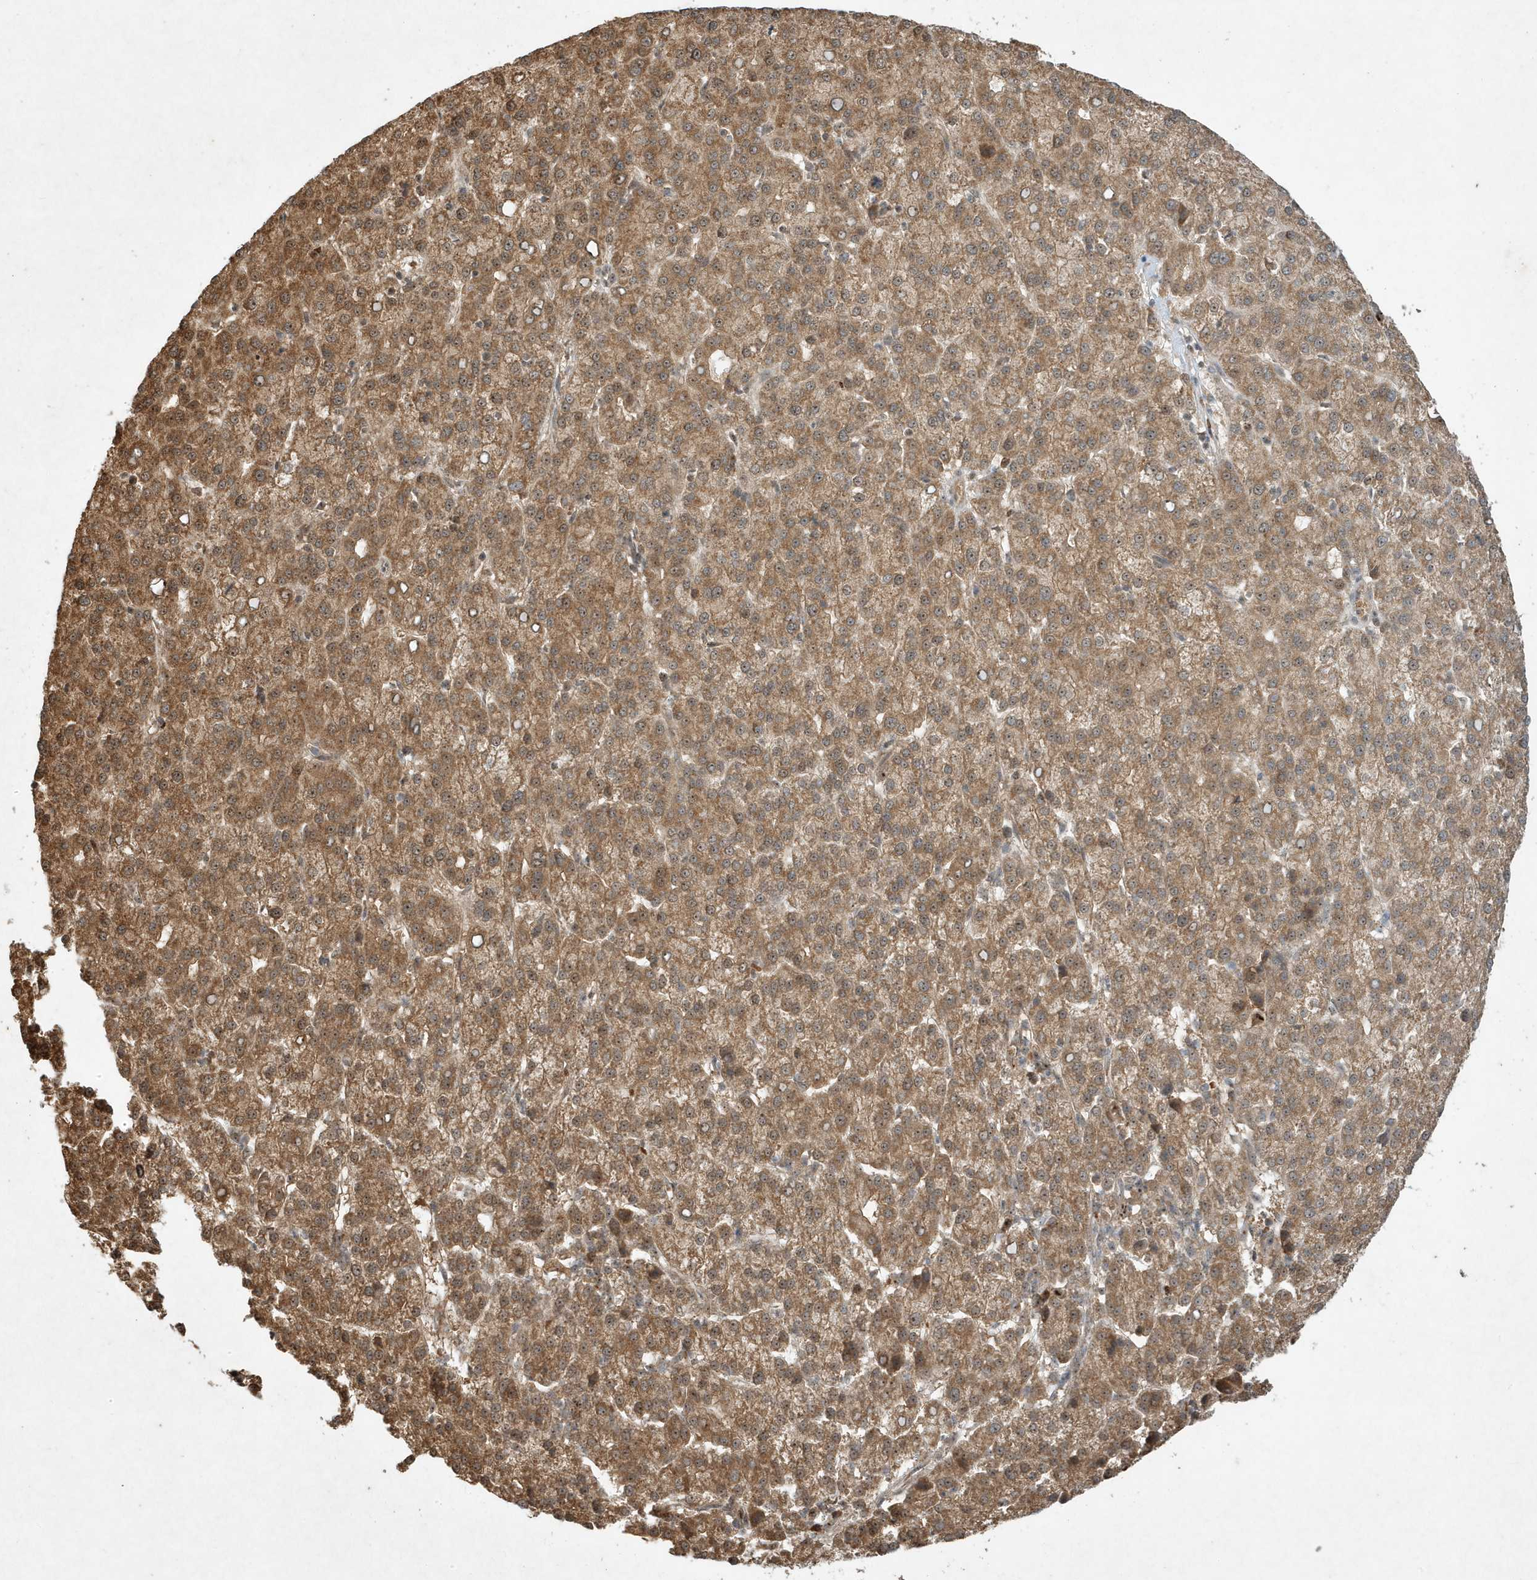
{"staining": {"intensity": "moderate", "quantity": ">75%", "location": "cytoplasmic/membranous"}, "tissue": "liver cancer", "cell_type": "Tumor cells", "image_type": "cancer", "snomed": [{"axis": "morphology", "description": "Carcinoma, Hepatocellular, NOS"}, {"axis": "topography", "description": "Liver"}], "caption": "Hepatocellular carcinoma (liver) was stained to show a protein in brown. There is medium levels of moderate cytoplasmic/membranous expression in approximately >75% of tumor cells.", "gene": "ABCB9", "patient": {"sex": "female", "age": 58}}